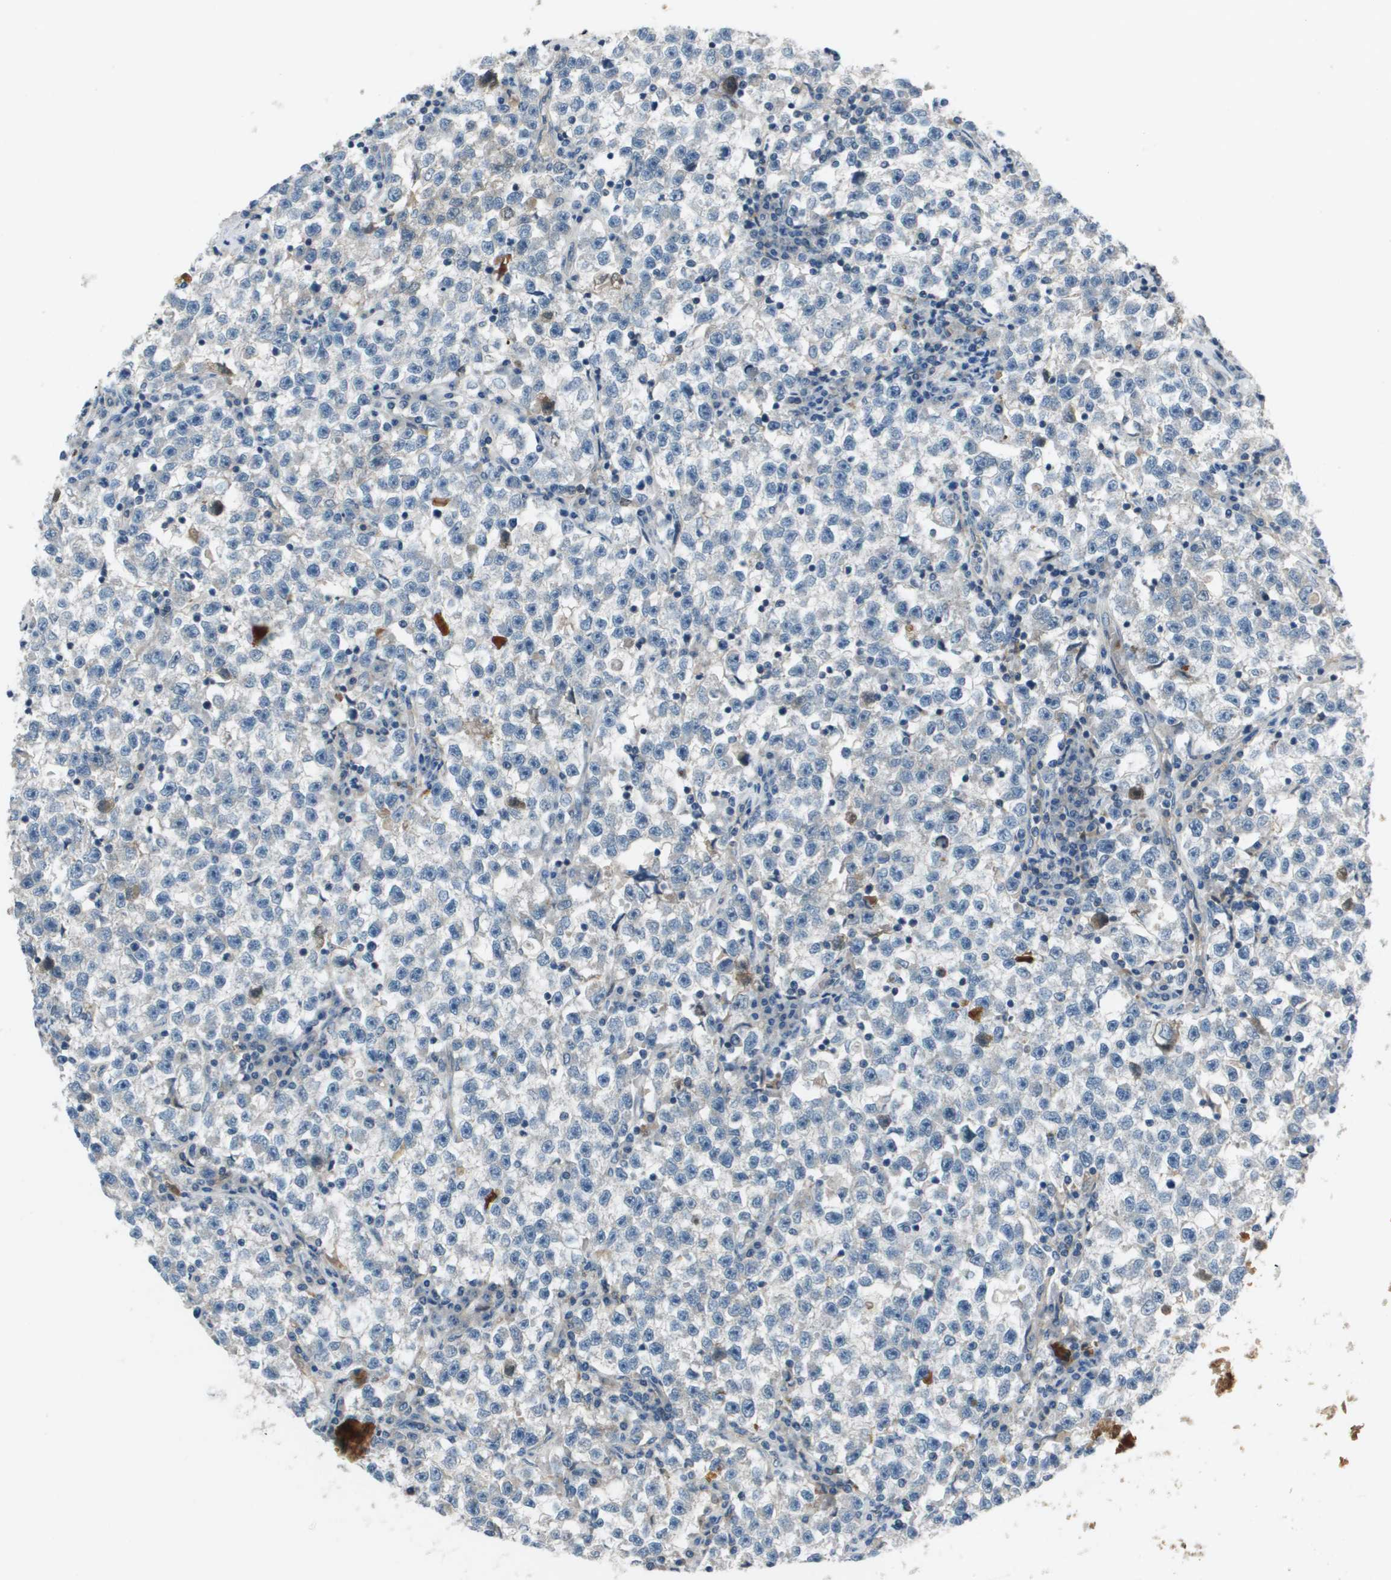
{"staining": {"intensity": "negative", "quantity": "none", "location": "none"}, "tissue": "testis cancer", "cell_type": "Tumor cells", "image_type": "cancer", "snomed": [{"axis": "morphology", "description": "Seminoma, NOS"}, {"axis": "topography", "description": "Testis"}], "caption": "The immunohistochemistry (IHC) photomicrograph has no significant staining in tumor cells of testis cancer tissue. (Stains: DAB immunohistochemistry (IHC) with hematoxylin counter stain, Microscopy: brightfield microscopy at high magnification).", "gene": "PCOLCE", "patient": {"sex": "male", "age": 22}}